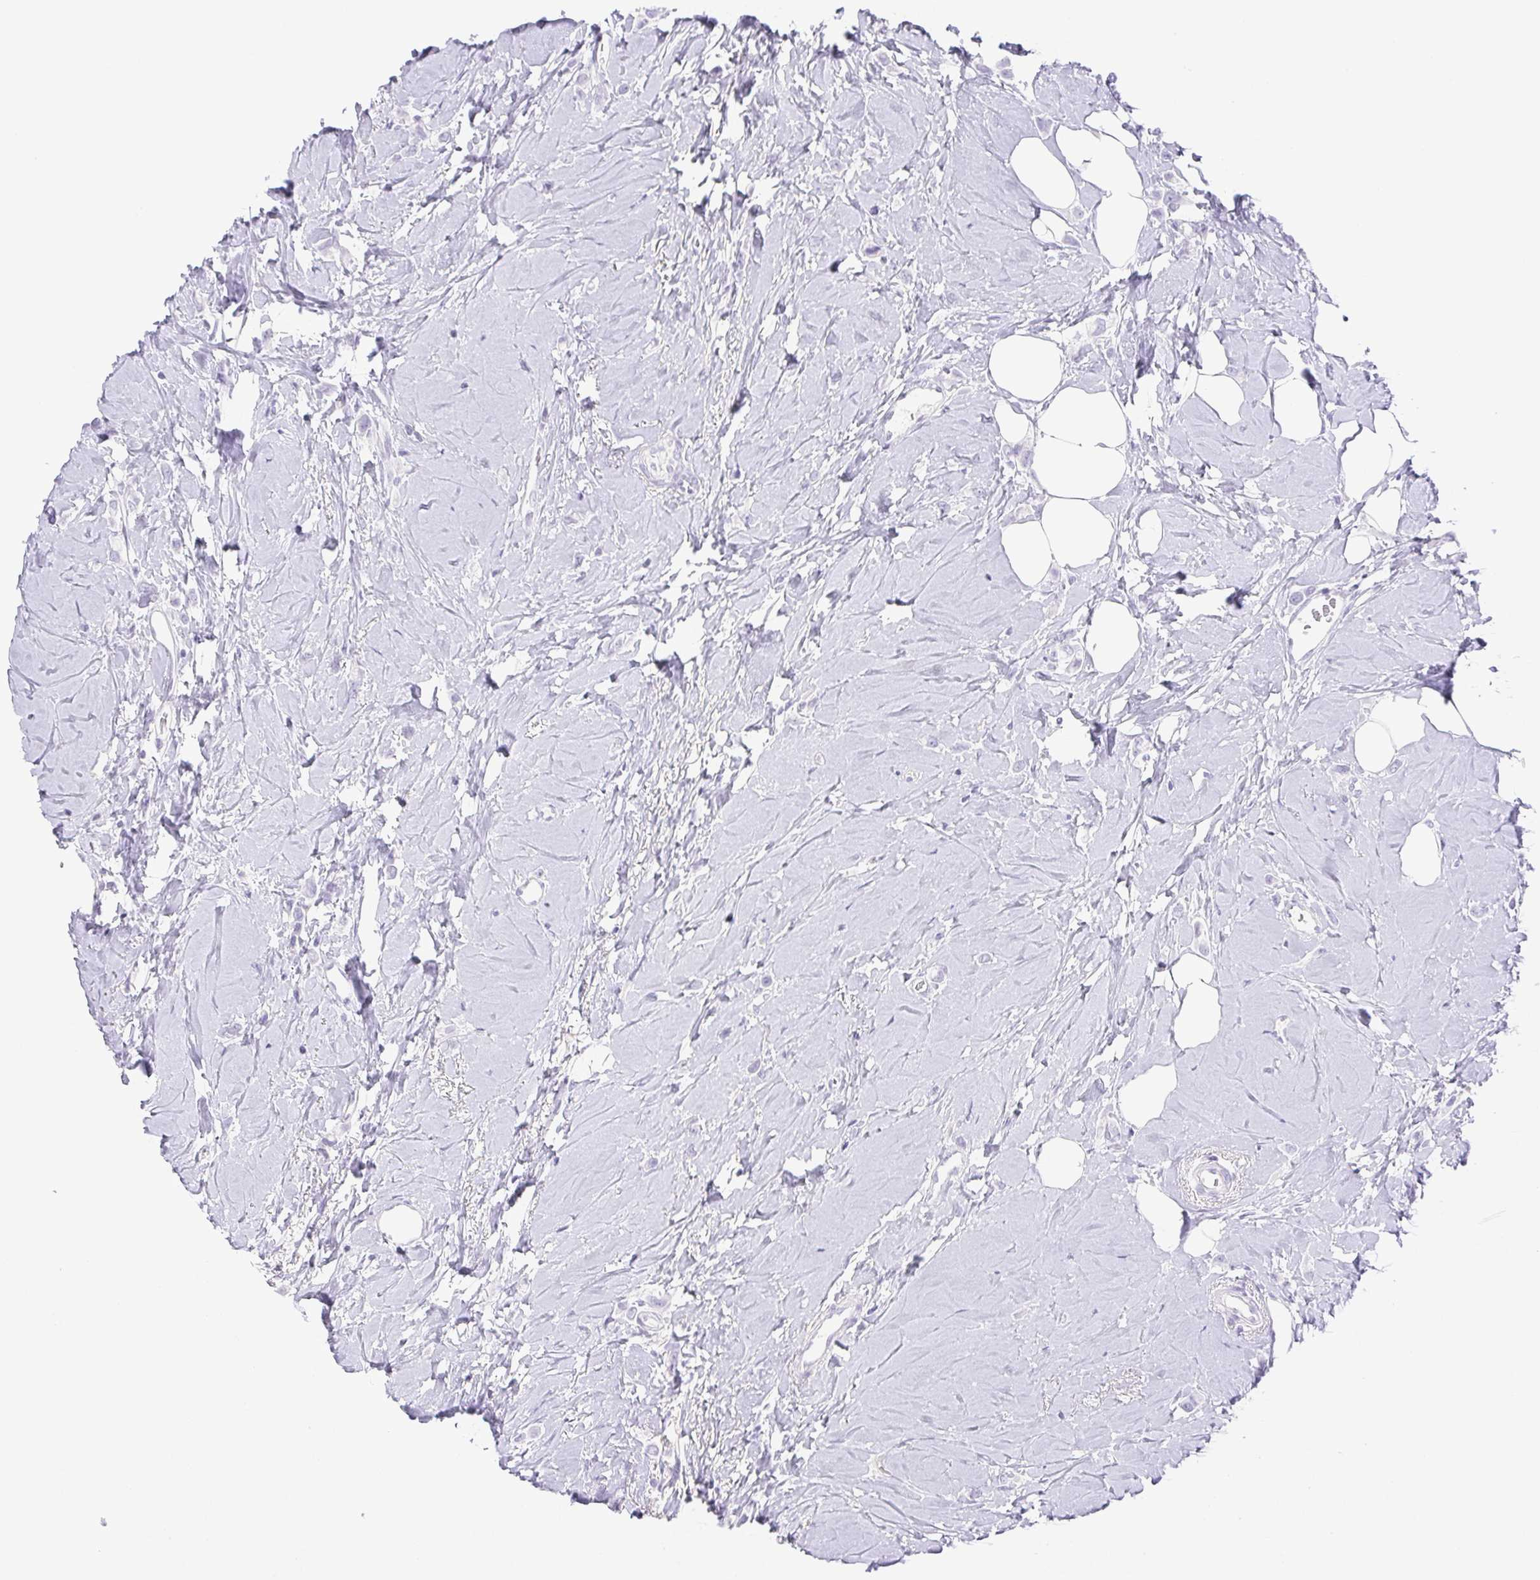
{"staining": {"intensity": "negative", "quantity": "none", "location": "none"}, "tissue": "breast cancer", "cell_type": "Tumor cells", "image_type": "cancer", "snomed": [{"axis": "morphology", "description": "Lobular carcinoma"}, {"axis": "topography", "description": "Breast"}], "caption": "Breast cancer (lobular carcinoma) stained for a protein using immunohistochemistry demonstrates no expression tumor cells.", "gene": "HLA-G", "patient": {"sex": "female", "age": 66}}